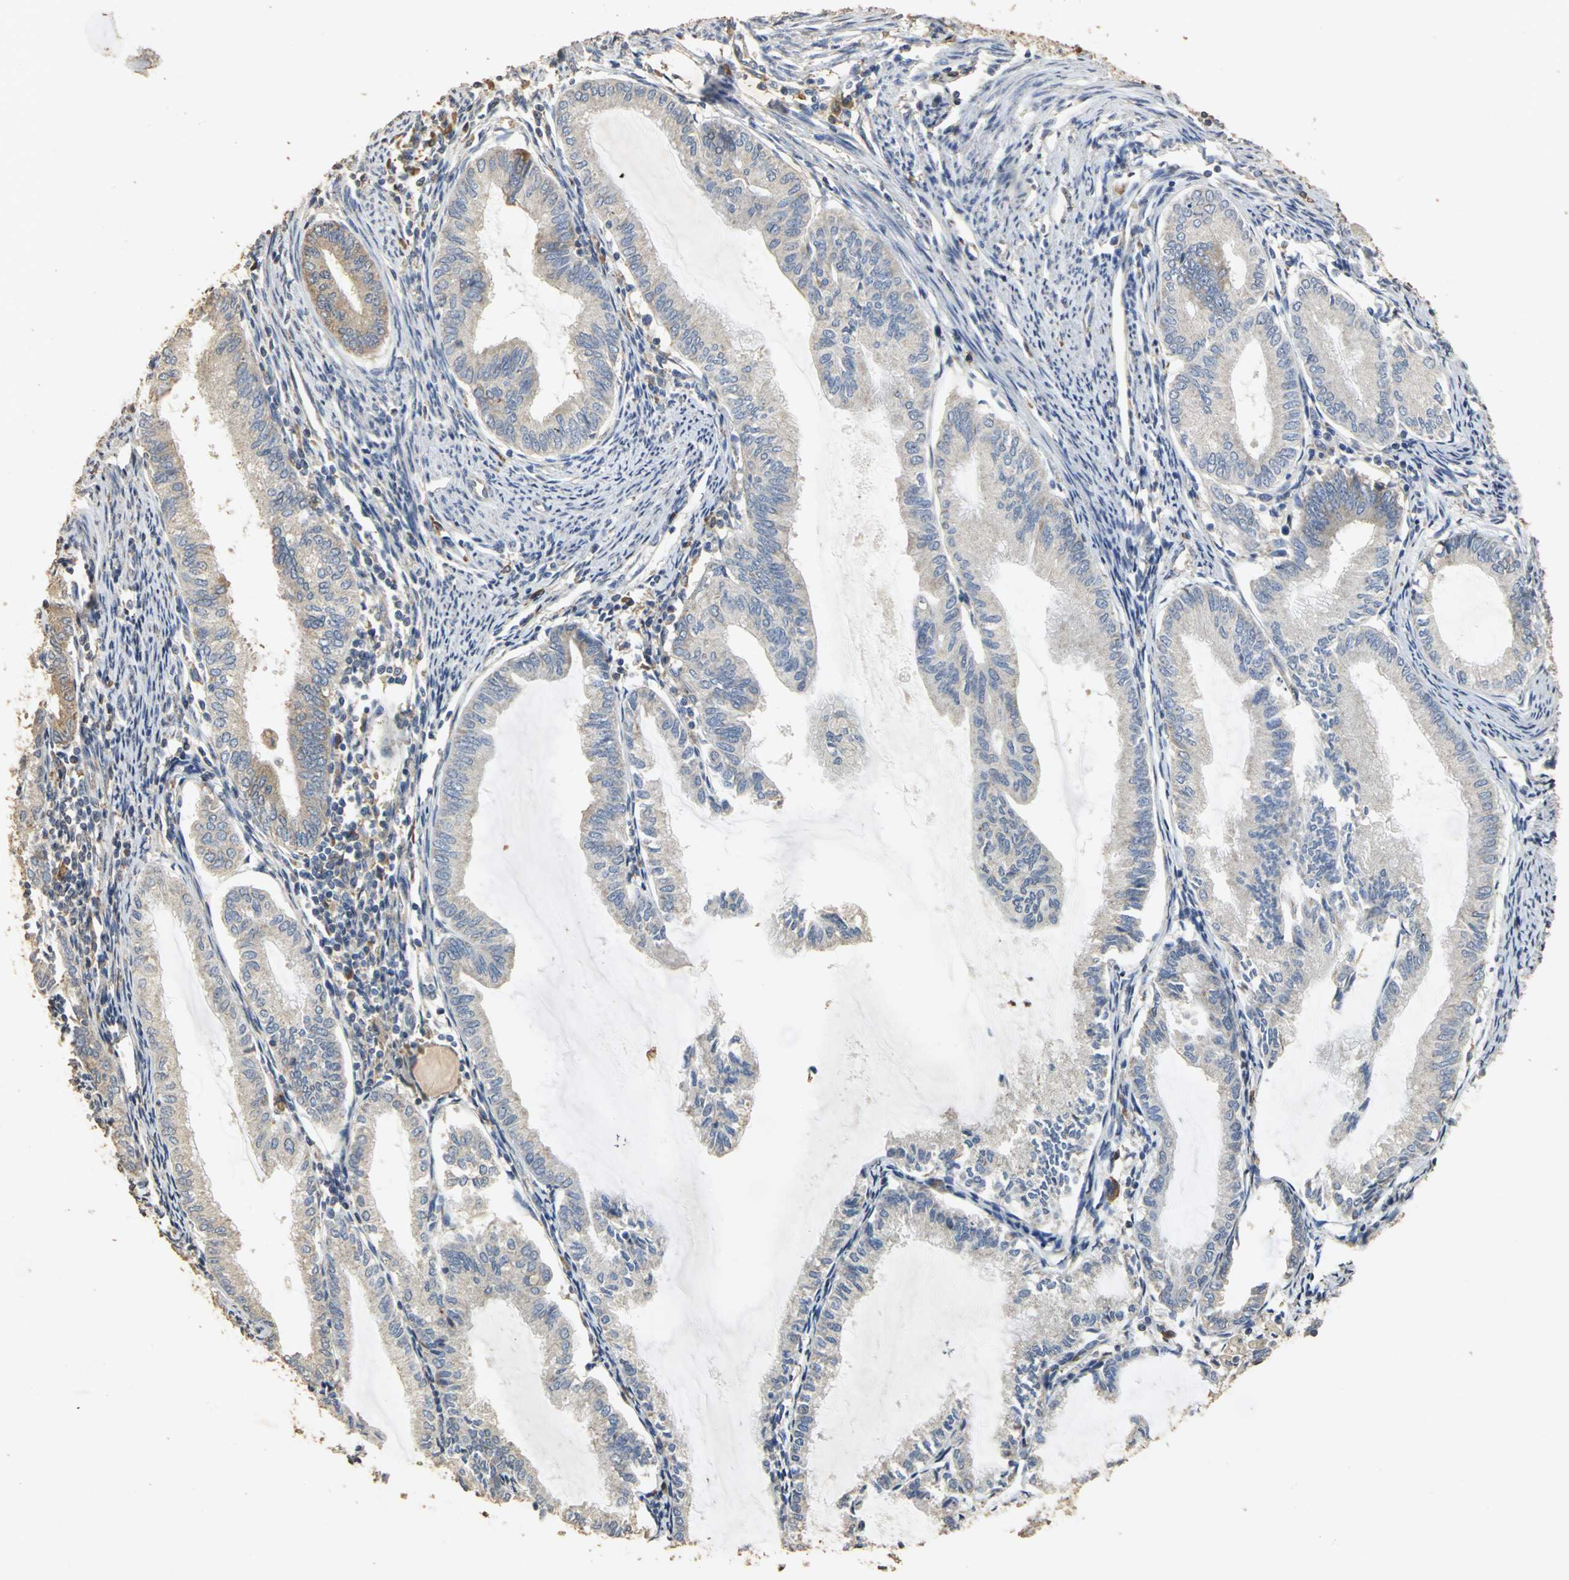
{"staining": {"intensity": "weak", "quantity": "25%-75%", "location": "cytoplasmic/membranous"}, "tissue": "endometrial cancer", "cell_type": "Tumor cells", "image_type": "cancer", "snomed": [{"axis": "morphology", "description": "Adenocarcinoma, NOS"}, {"axis": "topography", "description": "Endometrium"}], "caption": "An immunohistochemistry (IHC) photomicrograph of neoplastic tissue is shown. Protein staining in brown labels weak cytoplasmic/membranous positivity in endometrial cancer (adenocarcinoma) within tumor cells.", "gene": "ACSL4", "patient": {"sex": "female", "age": 86}}